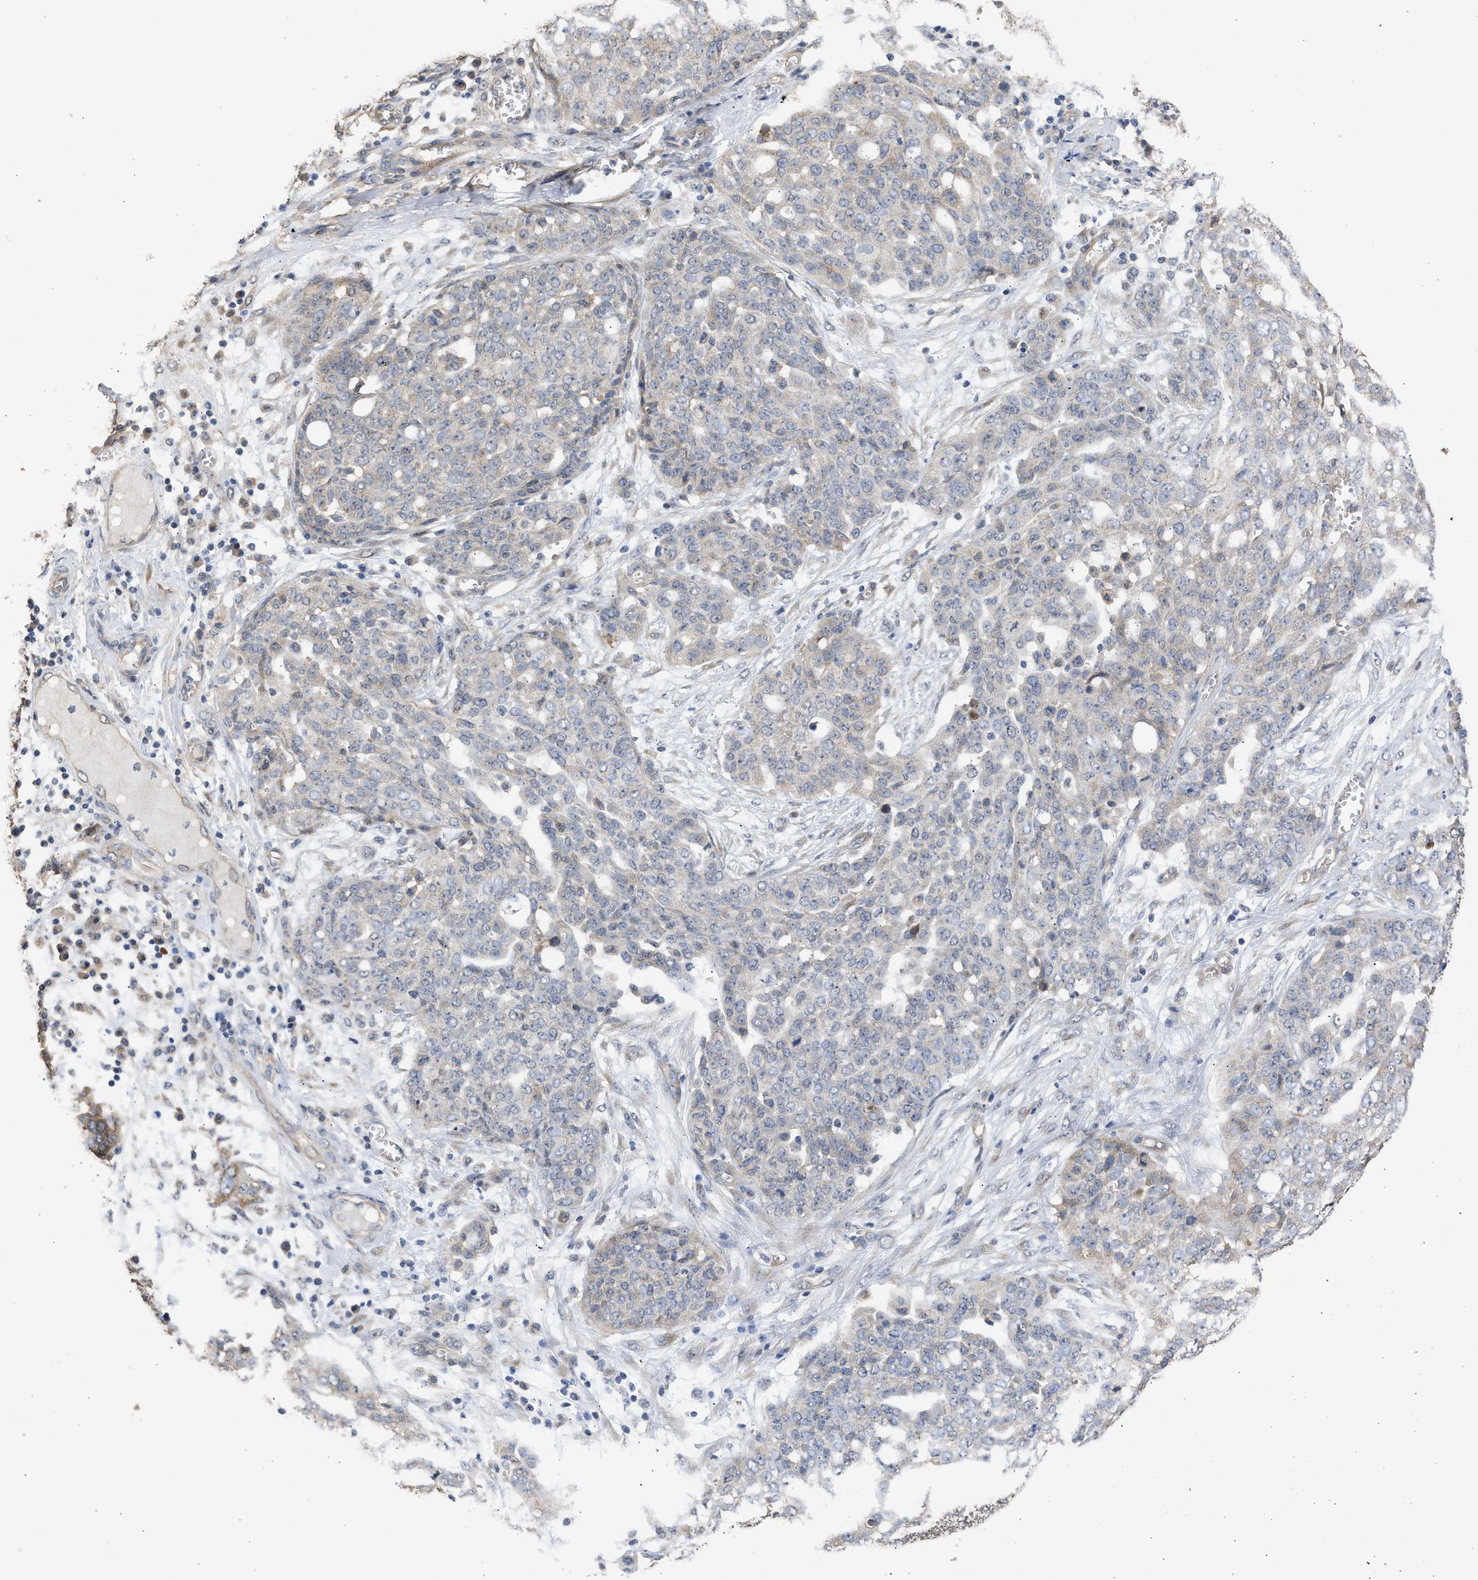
{"staining": {"intensity": "negative", "quantity": "none", "location": "none"}, "tissue": "ovarian cancer", "cell_type": "Tumor cells", "image_type": "cancer", "snomed": [{"axis": "morphology", "description": "Cystadenocarcinoma, serous, NOS"}, {"axis": "topography", "description": "Soft tissue"}, {"axis": "topography", "description": "Ovary"}], "caption": "IHC image of neoplastic tissue: human ovarian cancer stained with DAB exhibits no significant protein staining in tumor cells.", "gene": "SPINT2", "patient": {"sex": "female", "age": 57}}